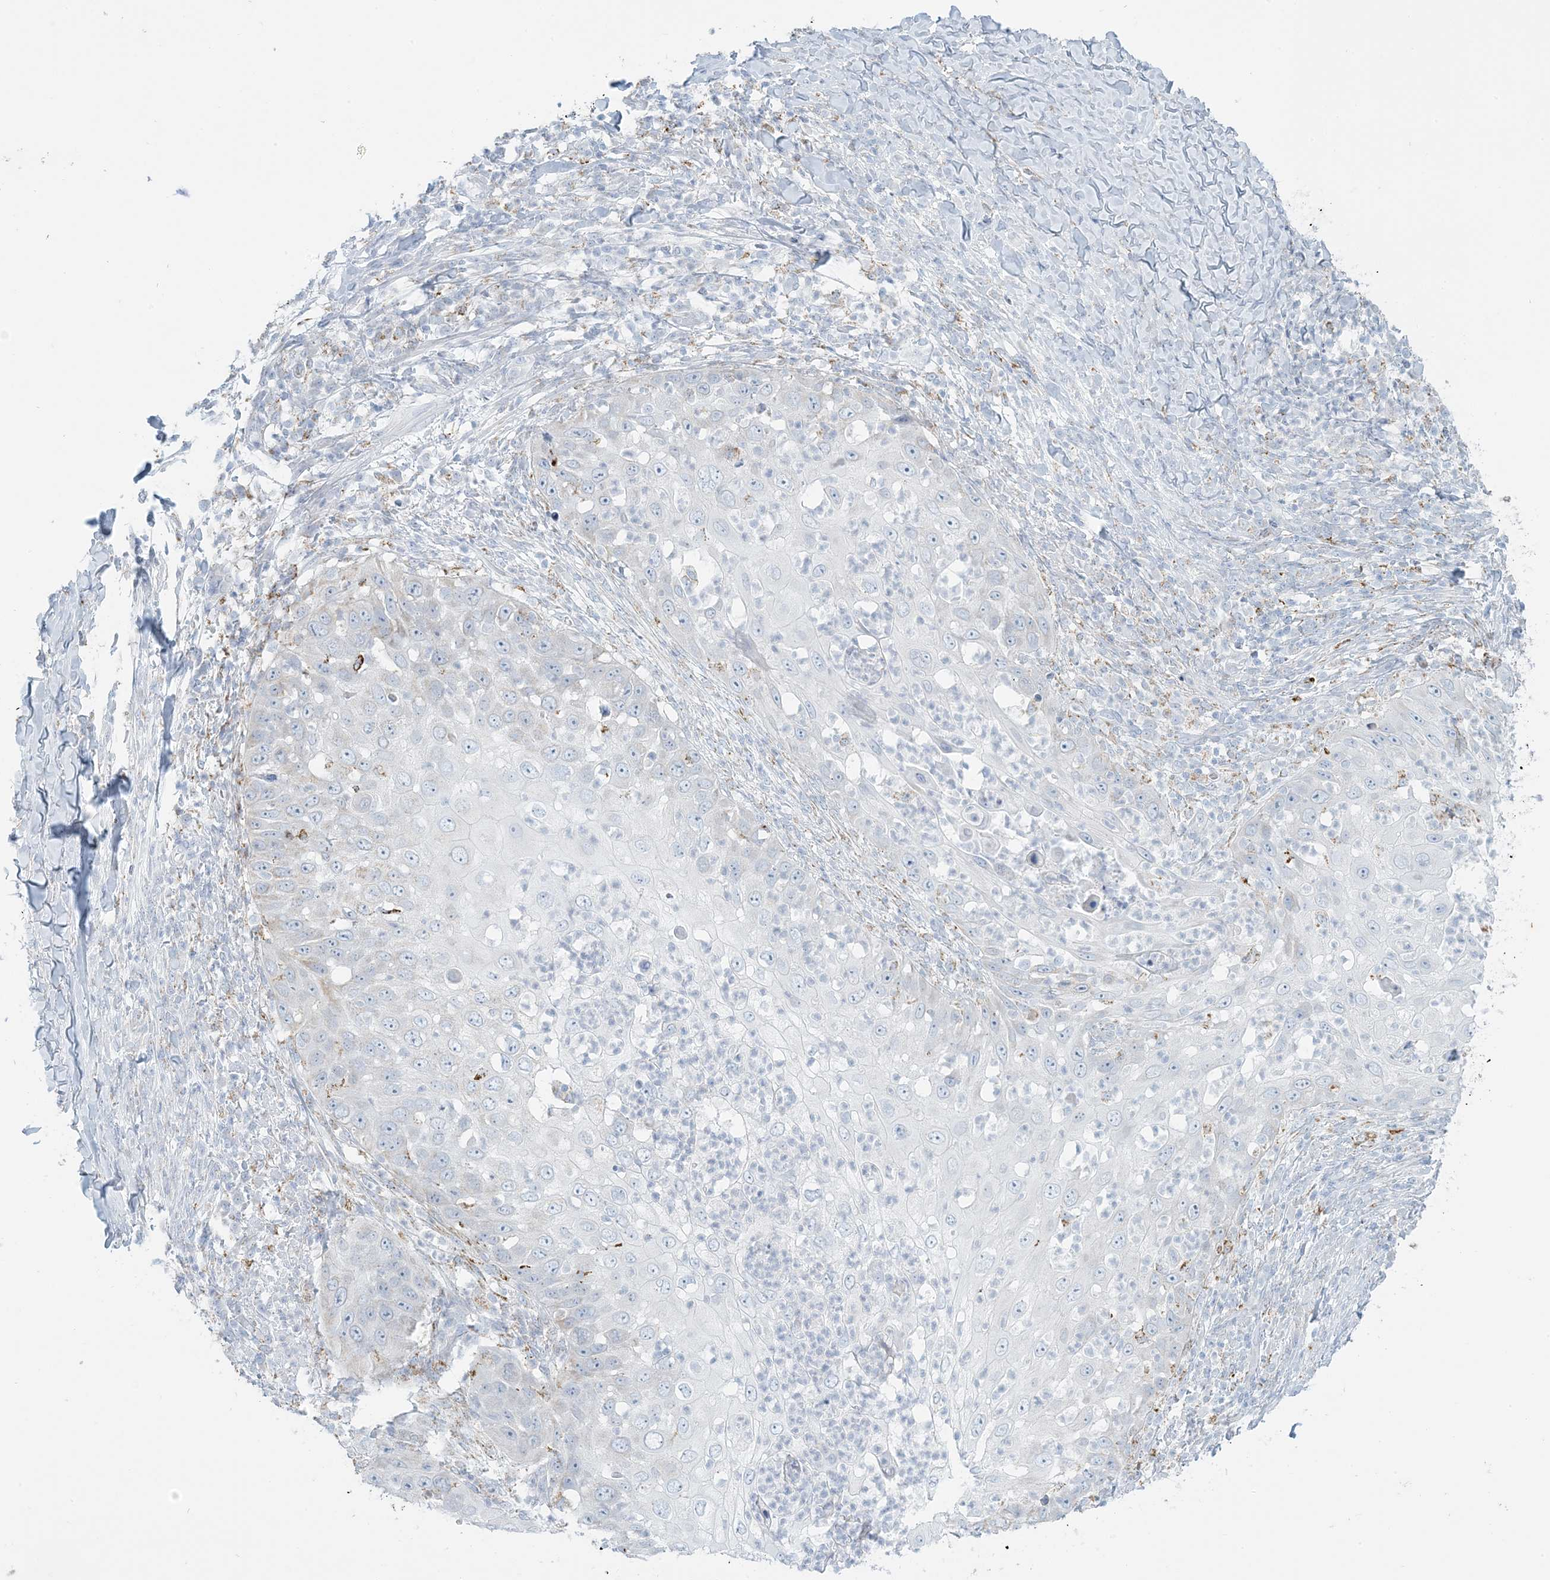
{"staining": {"intensity": "negative", "quantity": "none", "location": "none"}, "tissue": "skin cancer", "cell_type": "Tumor cells", "image_type": "cancer", "snomed": [{"axis": "morphology", "description": "Squamous cell carcinoma, NOS"}, {"axis": "topography", "description": "Skin"}], "caption": "Histopathology image shows no protein positivity in tumor cells of skin cancer tissue. The staining was performed using DAB (3,3'-diaminobenzidine) to visualize the protein expression in brown, while the nuclei were stained in blue with hematoxylin (Magnification: 20x).", "gene": "ZDHHC4", "patient": {"sex": "female", "age": 44}}